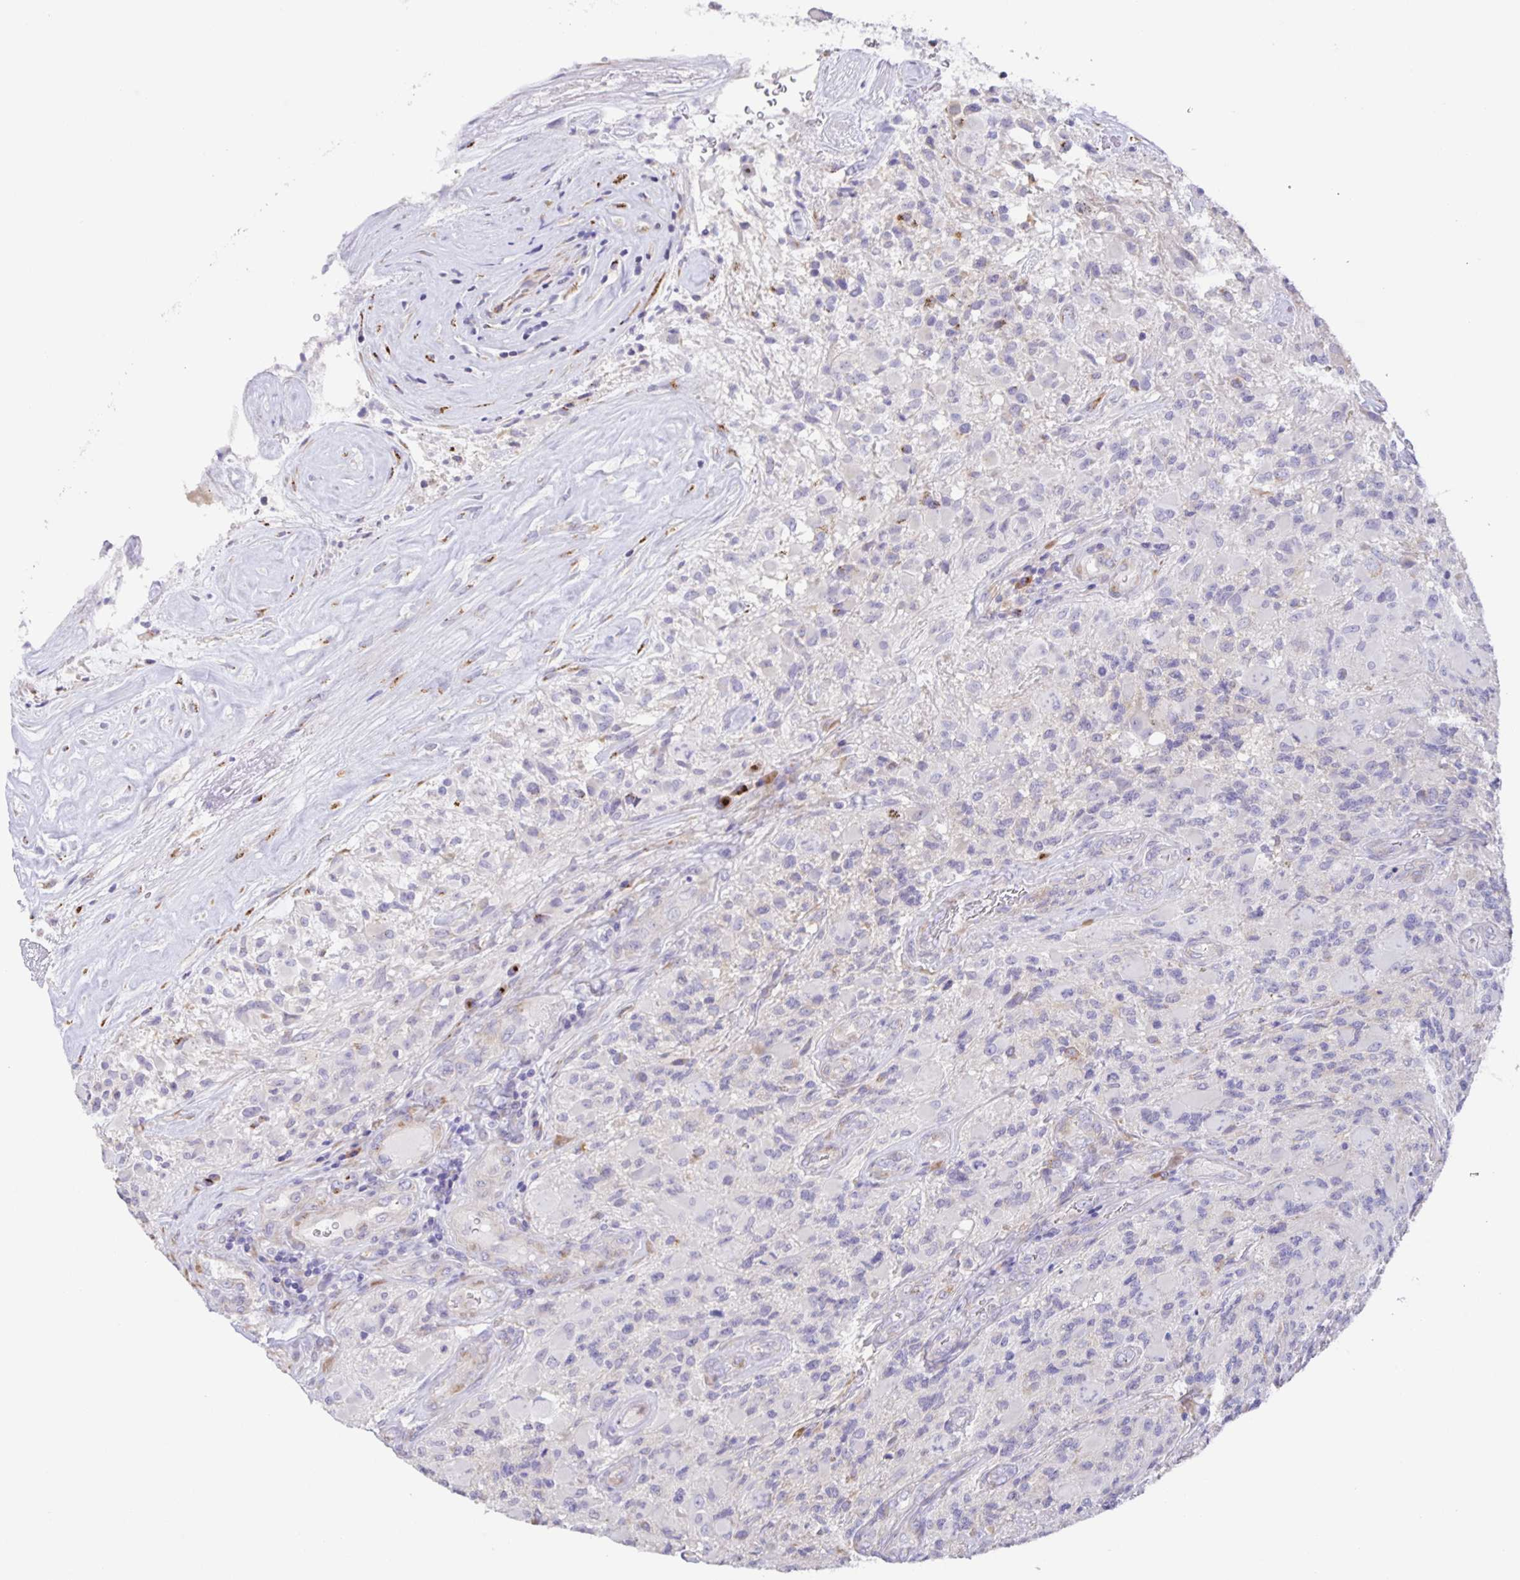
{"staining": {"intensity": "negative", "quantity": "none", "location": "none"}, "tissue": "glioma", "cell_type": "Tumor cells", "image_type": "cancer", "snomed": [{"axis": "morphology", "description": "Glioma, malignant, High grade"}, {"axis": "topography", "description": "Brain"}], "caption": "High power microscopy image of an immunohistochemistry micrograph of malignant high-grade glioma, revealing no significant staining in tumor cells.", "gene": "PRR36", "patient": {"sex": "female", "age": 65}}